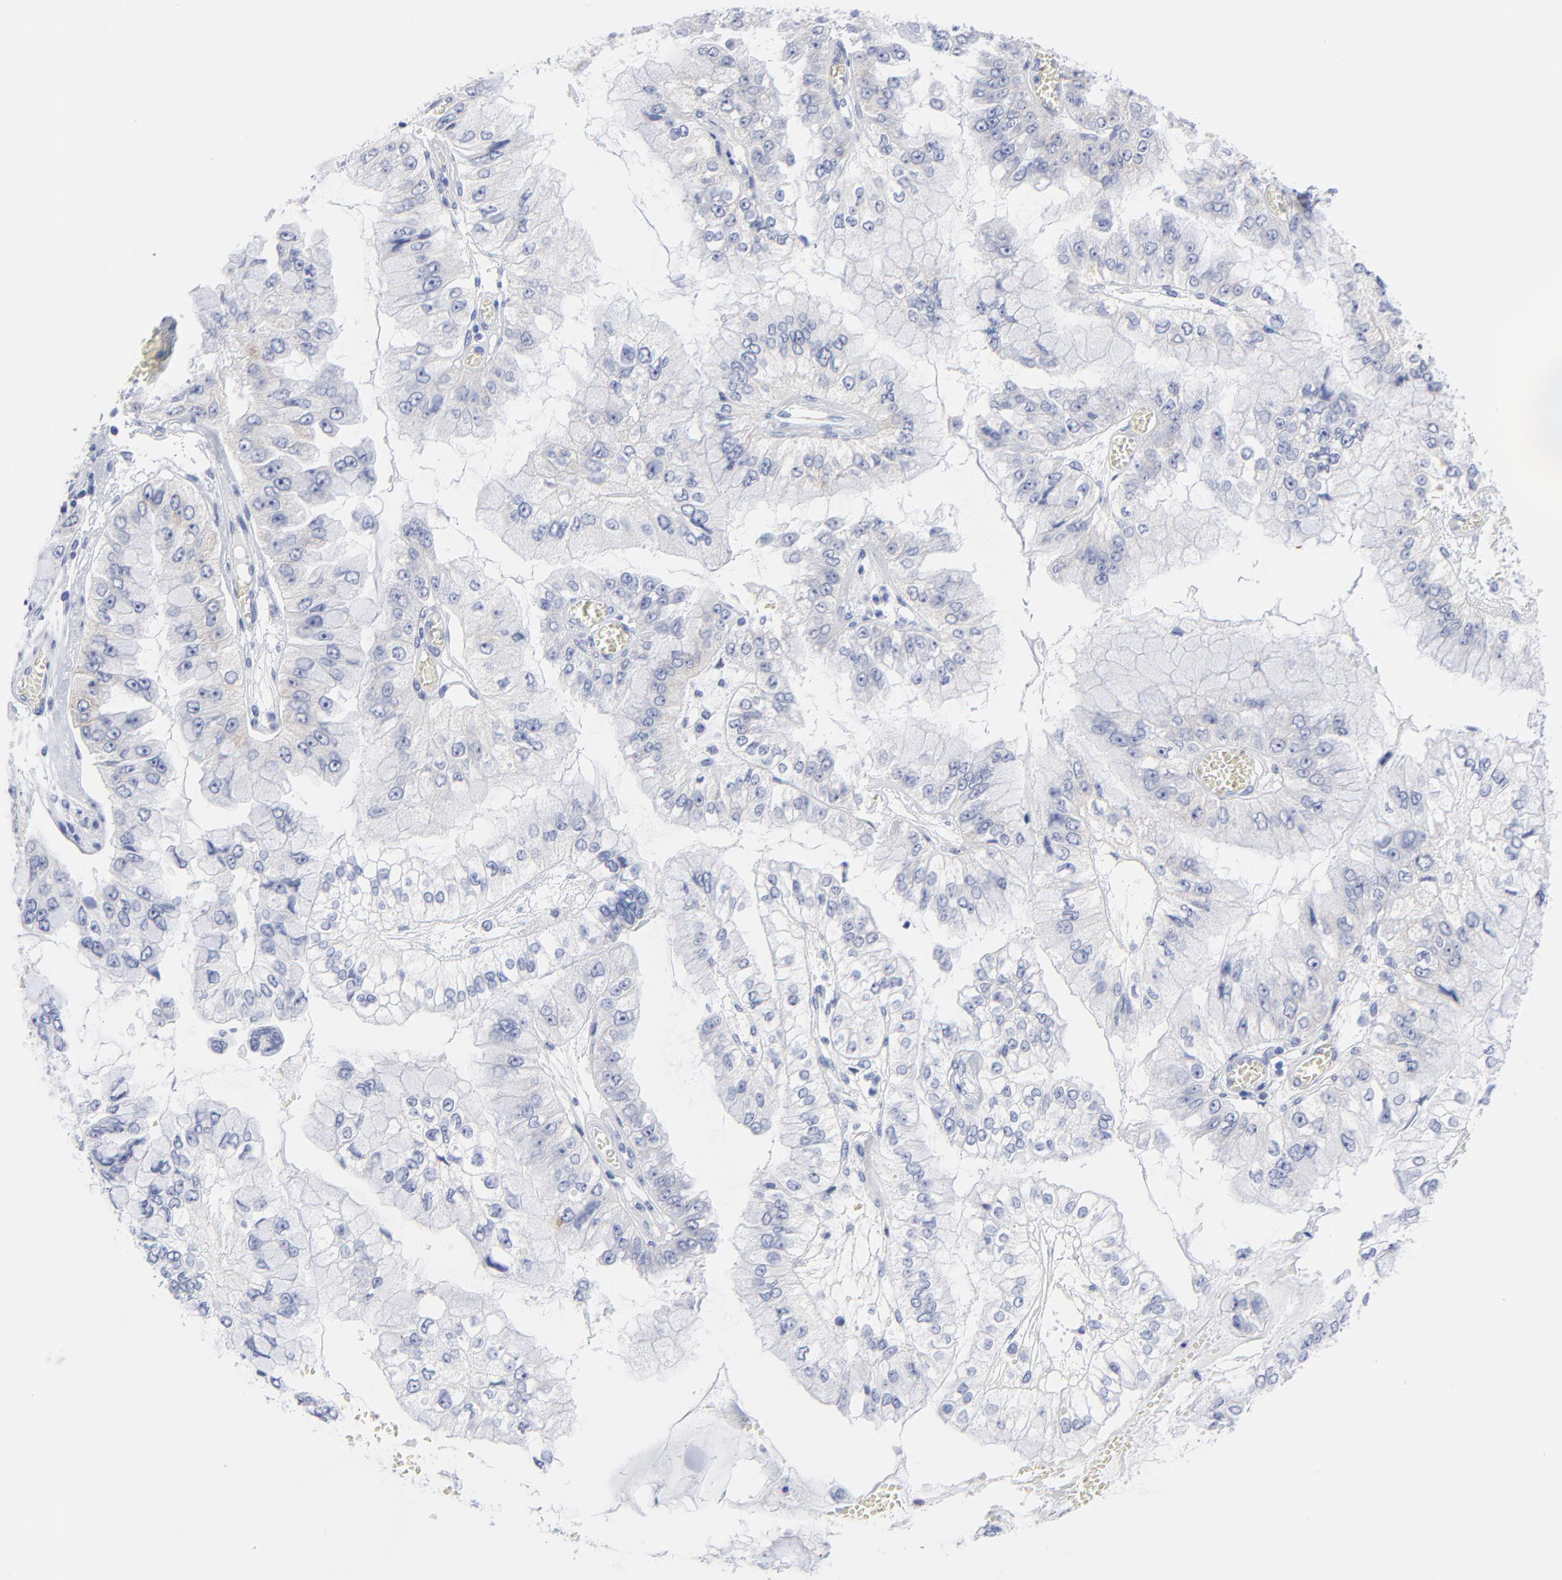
{"staining": {"intensity": "negative", "quantity": "none", "location": "none"}, "tissue": "liver cancer", "cell_type": "Tumor cells", "image_type": "cancer", "snomed": [{"axis": "morphology", "description": "Cholangiocarcinoma"}, {"axis": "topography", "description": "Liver"}], "caption": "This is a image of IHC staining of liver cholangiocarcinoma, which shows no positivity in tumor cells.", "gene": "CNTN3", "patient": {"sex": "female", "age": 79}}